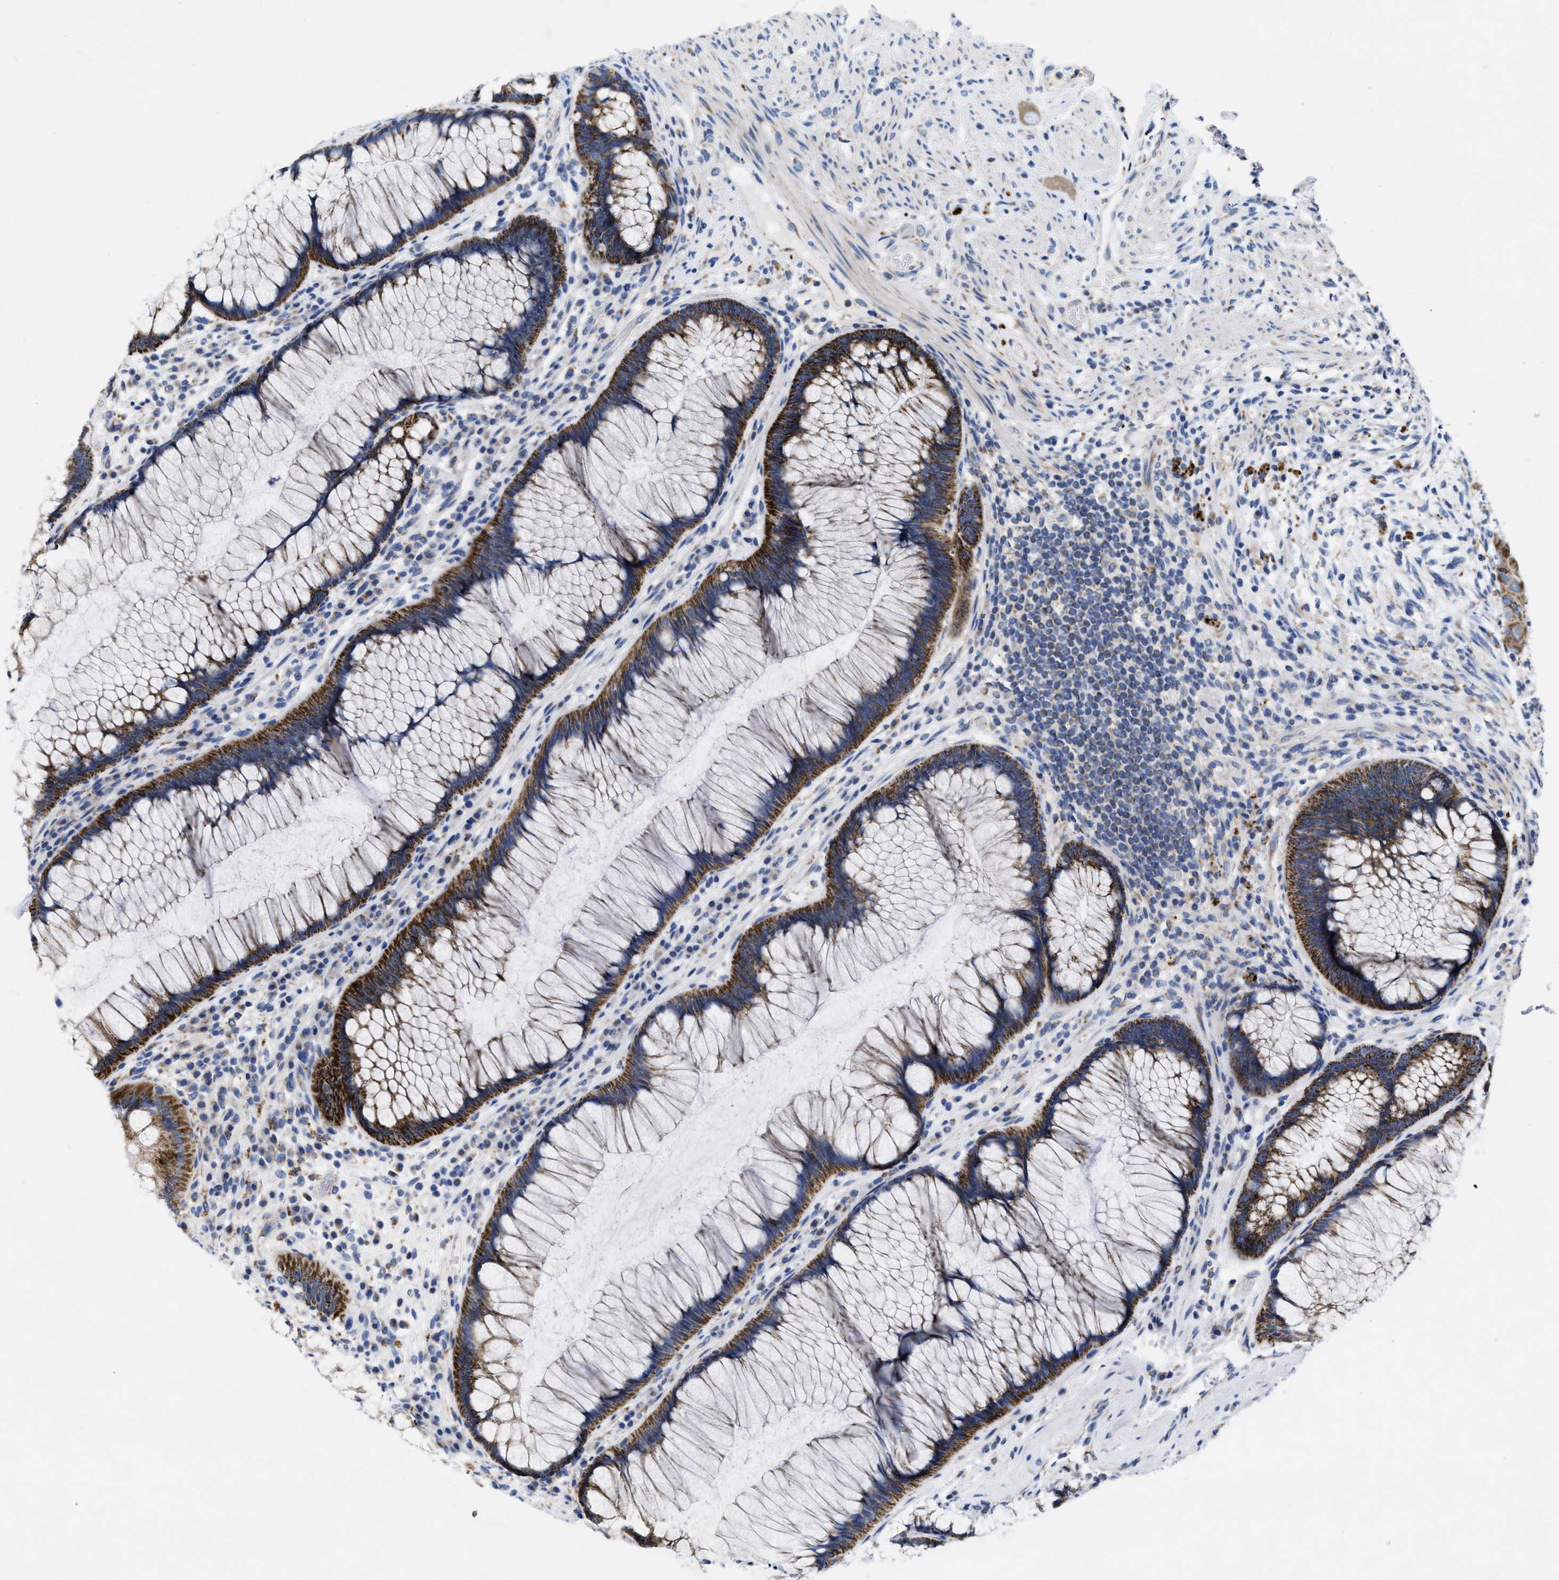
{"staining": {"intensity": "strong", "quantity": ">75%", "location": "cytoplasmic/membranous"}, "tissue": "rectum", "cell_type": "Glandular cells", "image_type": "normal", "snomed": [{"axis": "morphology", "description": "Normal tissue, NOS"}, {"axis": "topography", "description": "Rectum"}], "caption": "Rectum stained for a protein (brown) displays strong cytoplasmic/membranous positive staining in about >75% of glandular cells.", "gene": "TBRG4", "patient": {"sex": "male", "age": 51}}